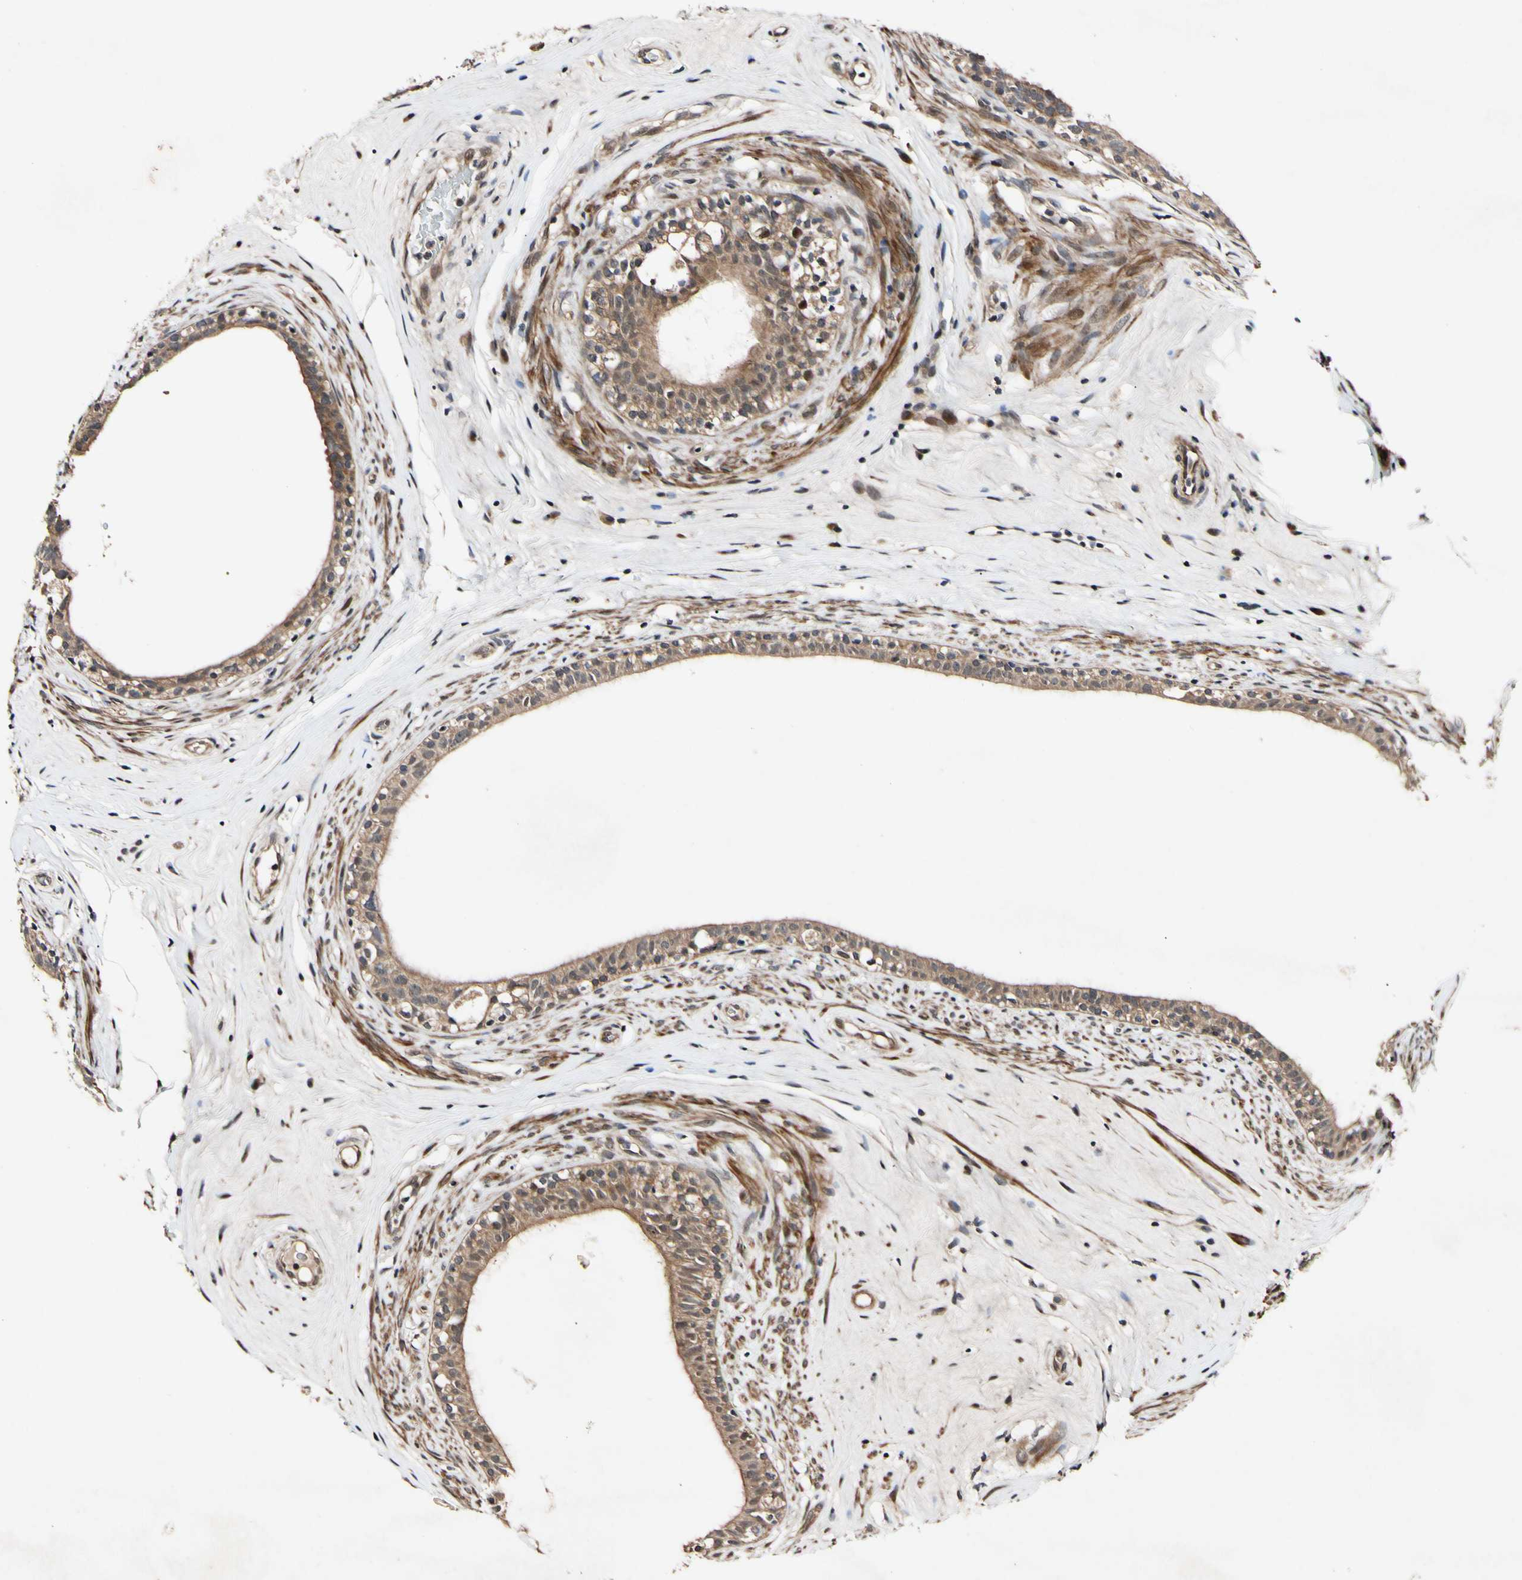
{"staining": {"intensity": "moderate", "quantity": ">75%", "location": "cytoplasmic/membranous,nuclear"}, "tissue": "epididymis", "cell_type": "Glandular cells", "image_type": "normal", "snomed": [{"axis": "morphology", "description": "Normal tissue, NOS"}, {"axis": "morphology", "description": "Inflammation, NOS"}, {"axis": "topography", "description": "Epididymis"}], "caption": "Brown immunohistochemical staining in benign epididymis demonstrates moderate cytoplasmic/membranous,nuclear positivity in about >75% of glandular cells. (DAB = brown stain, brightfield microscopy at high magnification).", "gene": "CSNK1E", "patient": {"sex": "male", "age": 84}}